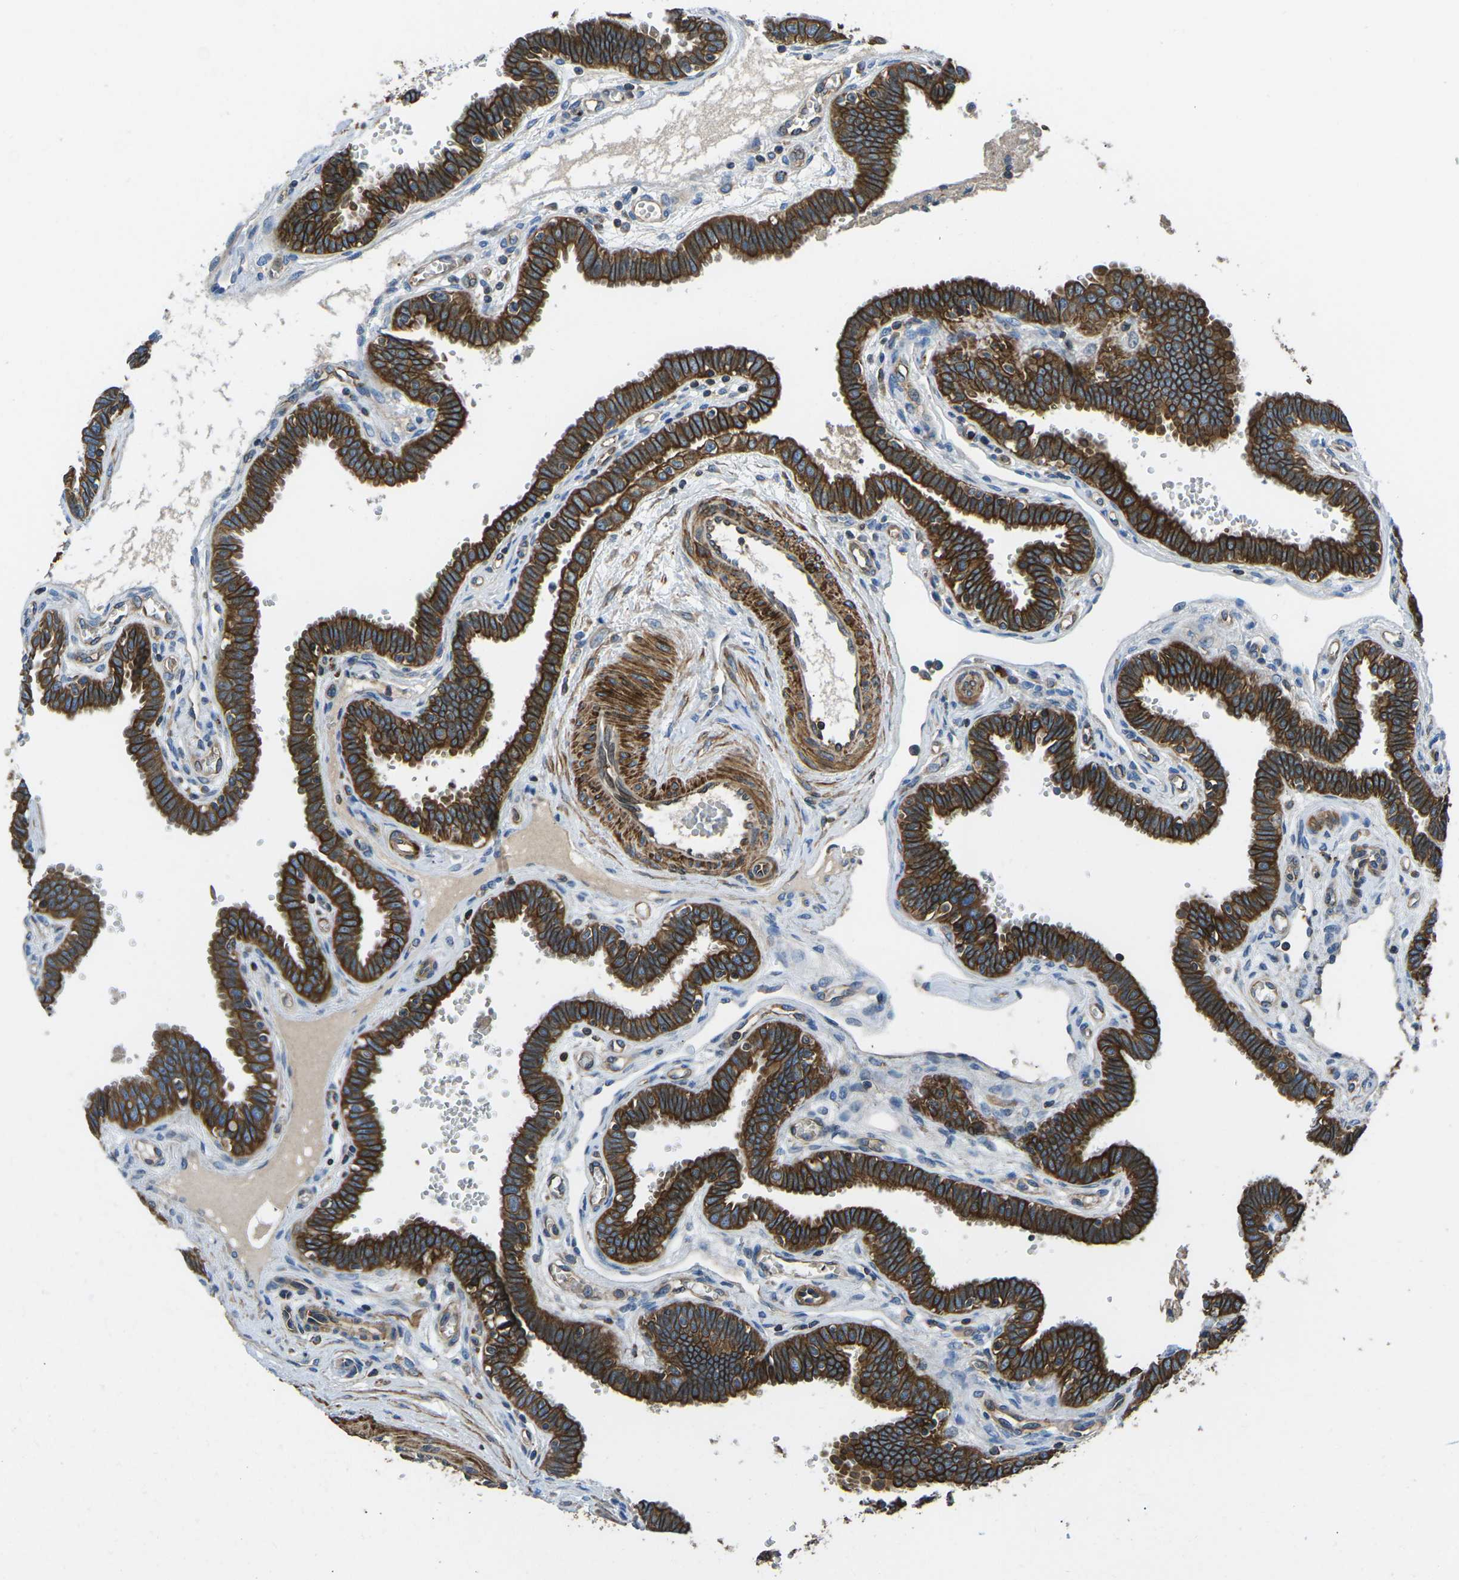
{"staining": {"intensity": "strong", "quantity": ">75%", "location": "cytoplasmic/membranous"}, "tissue": "fallopian tube", "cell_type": "Glandular cells", "image_type": "normal", "snomed": [{"axis": "morphology", "description": "Normal tissue, NOS"}, {"axis": "topography", "description": "Fallopian tube"}], "caption": "An immunohistochemistry (IHC) micrograph of benign tissue is shown. Protein staining in brown labels strong cytoplasmic/membranous positivity in fallopian tube within glandular cells.", "gene": "KCNJ15", "patient": {"sex": "female", "age": 32}}